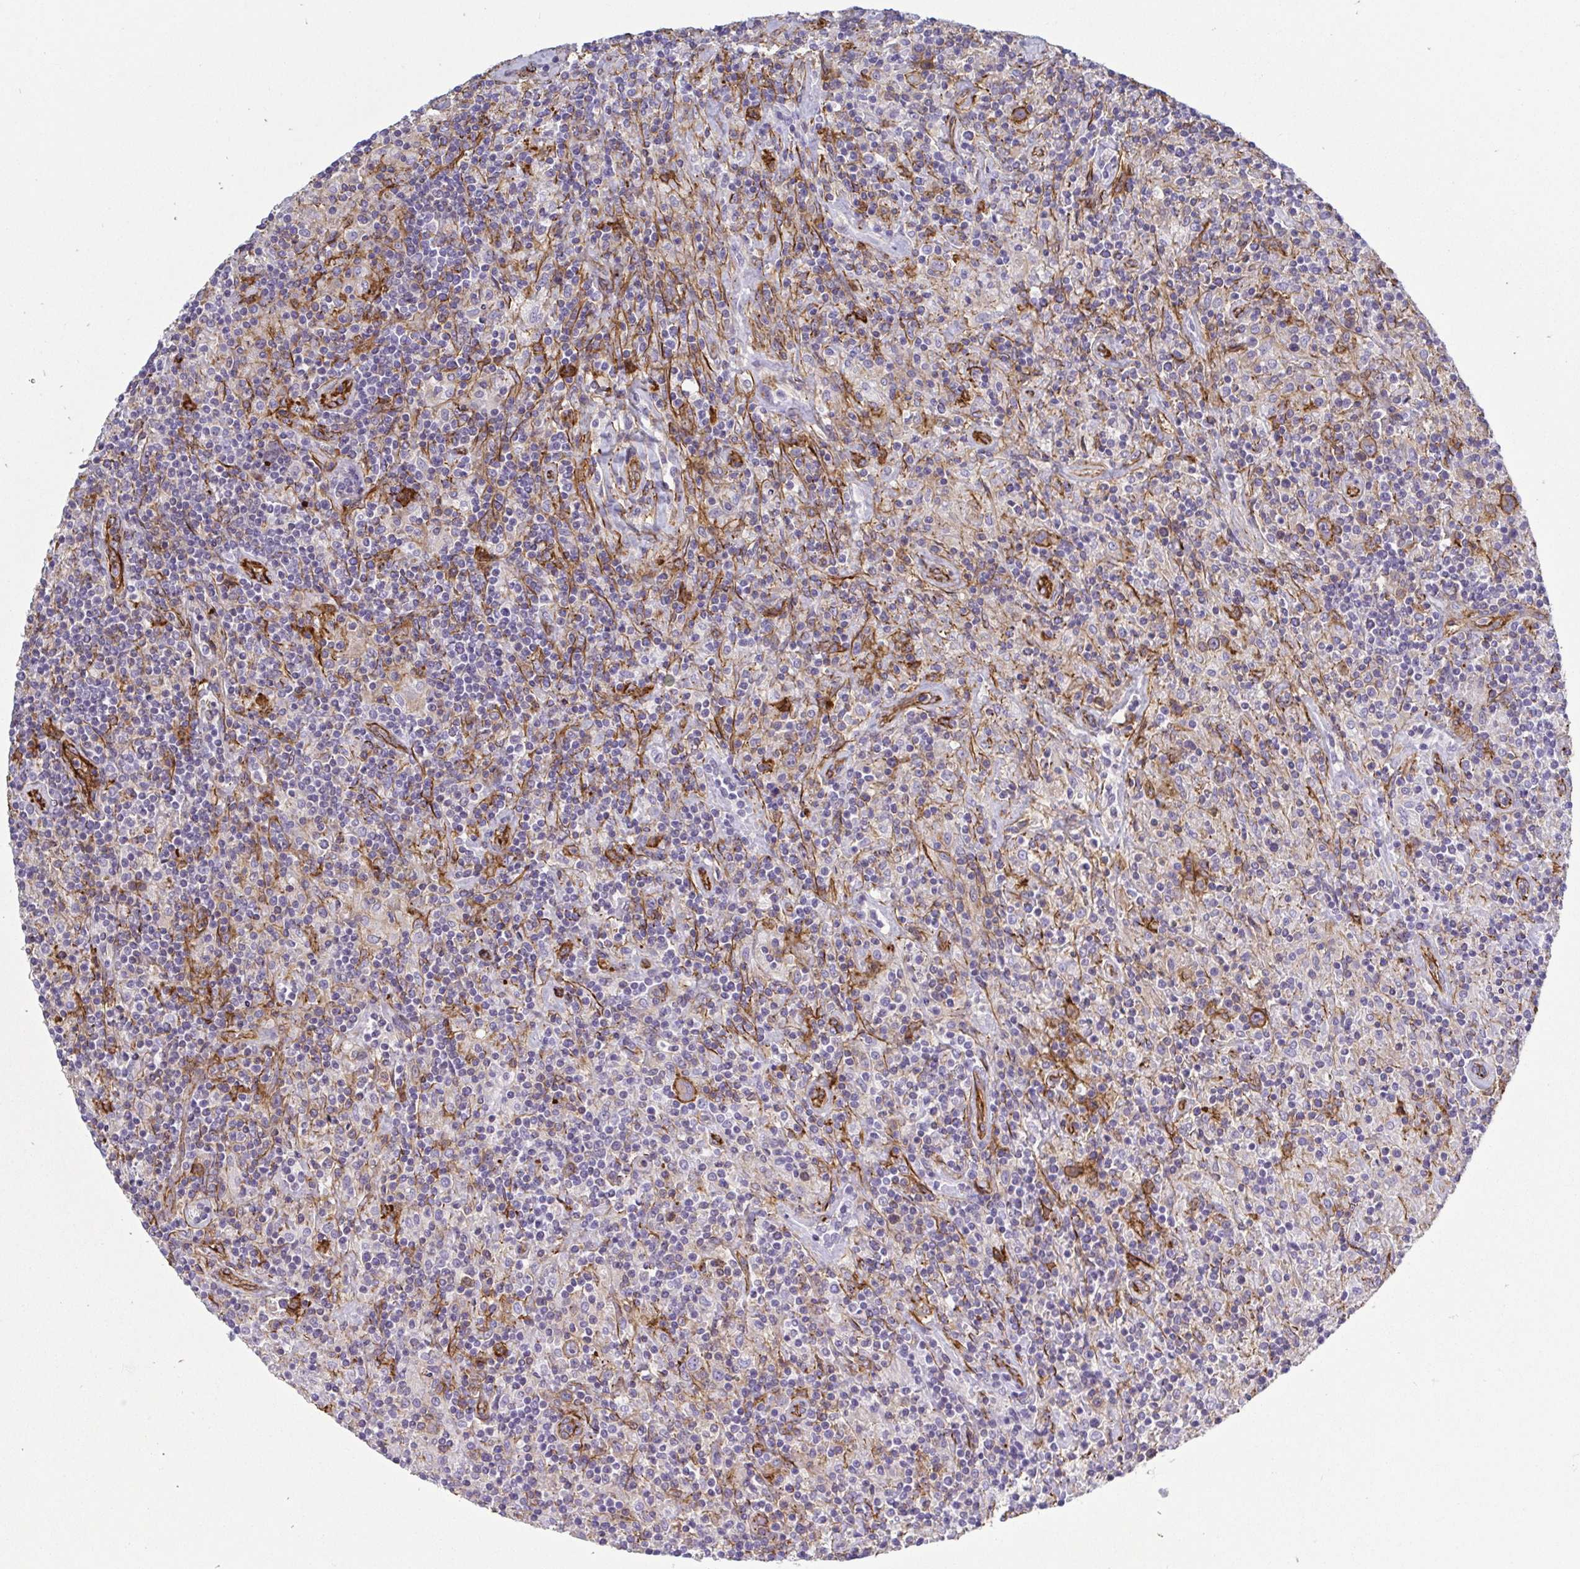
{"staining": {"intensity": "moderate", "quantity": "<25%", "location": "cytoplasmic/membranous"}, "tissue": "lymphoma", "cell_type": "Tumor cells", "image_type": "cancer", "snomed": [{"axis": "morphology", "description": "Hodgkin's disease, NOS"}, {"axis": "topography", "description": "Lymph node"}], "caption": "A histopathology image showing moderate cytoplasmic/membranous expression in about <25% of tumor cells in Hodgkin's disease, as visualized by brown immunohistochemical staining.", "gene": "LIMA1", "patient": {"sex": "male", "age": 70}}